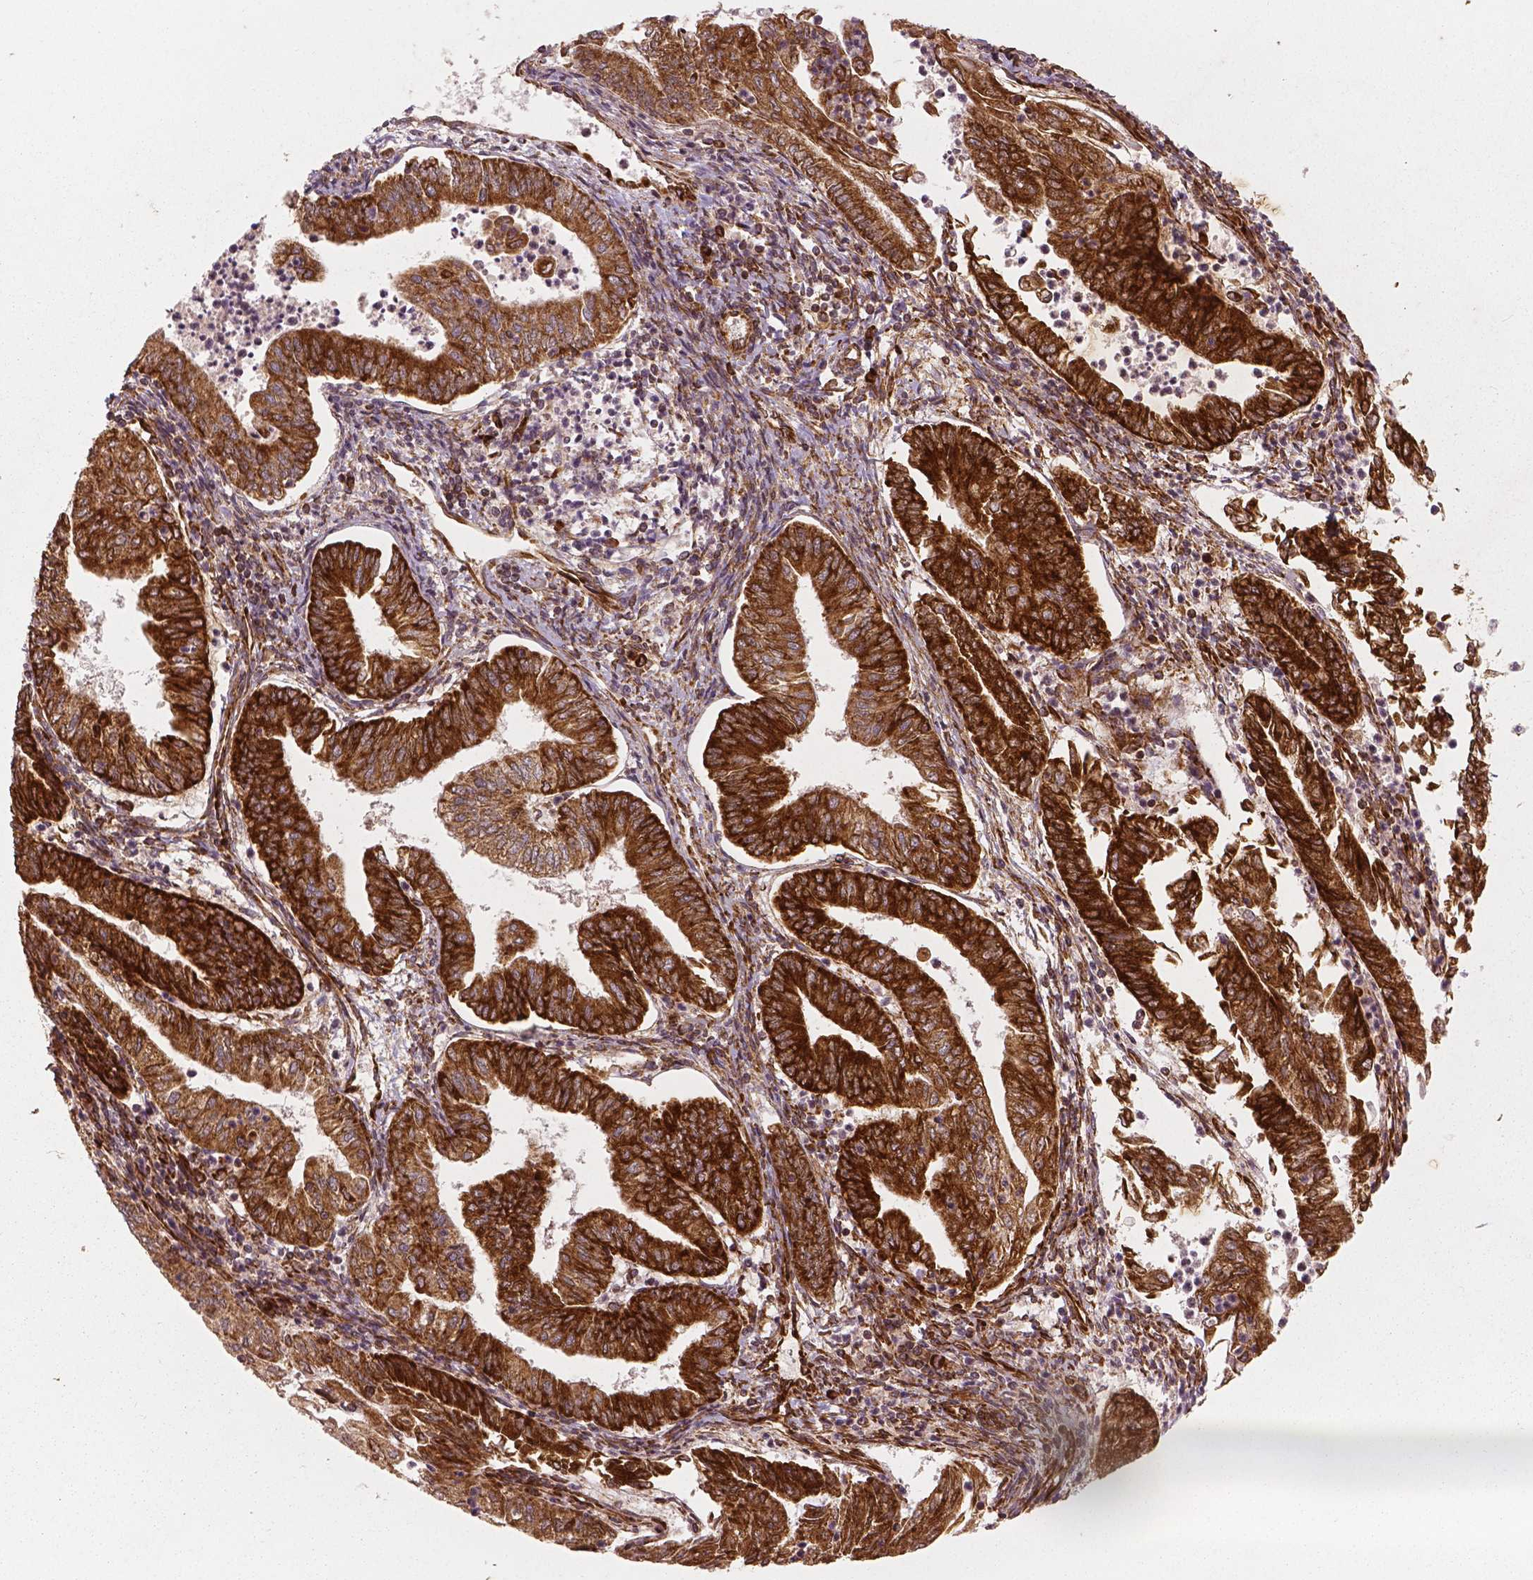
{"staining": {"intensity": "strong", "quantity": ">75%", "location": "cytoplasmic/membranous"}, "tissue": "endometrial cancer", "cell_type": "Tumor cells", "image_type": "cancer", "snomed": [{"axis": "morphology", "description": "Adenocarcinoma, NOS"}, {"axis": "topography", "description": "Endometrium"}], "caption": "Human endometrial cancer (adenocarcinoma) stained for a protein (brown) exhibits strong cytoplasmic/membranous positive staining in about >75% of tumor cells.", "gene": "PGAM5", "patient": {"sex": "female", "age": 55}}